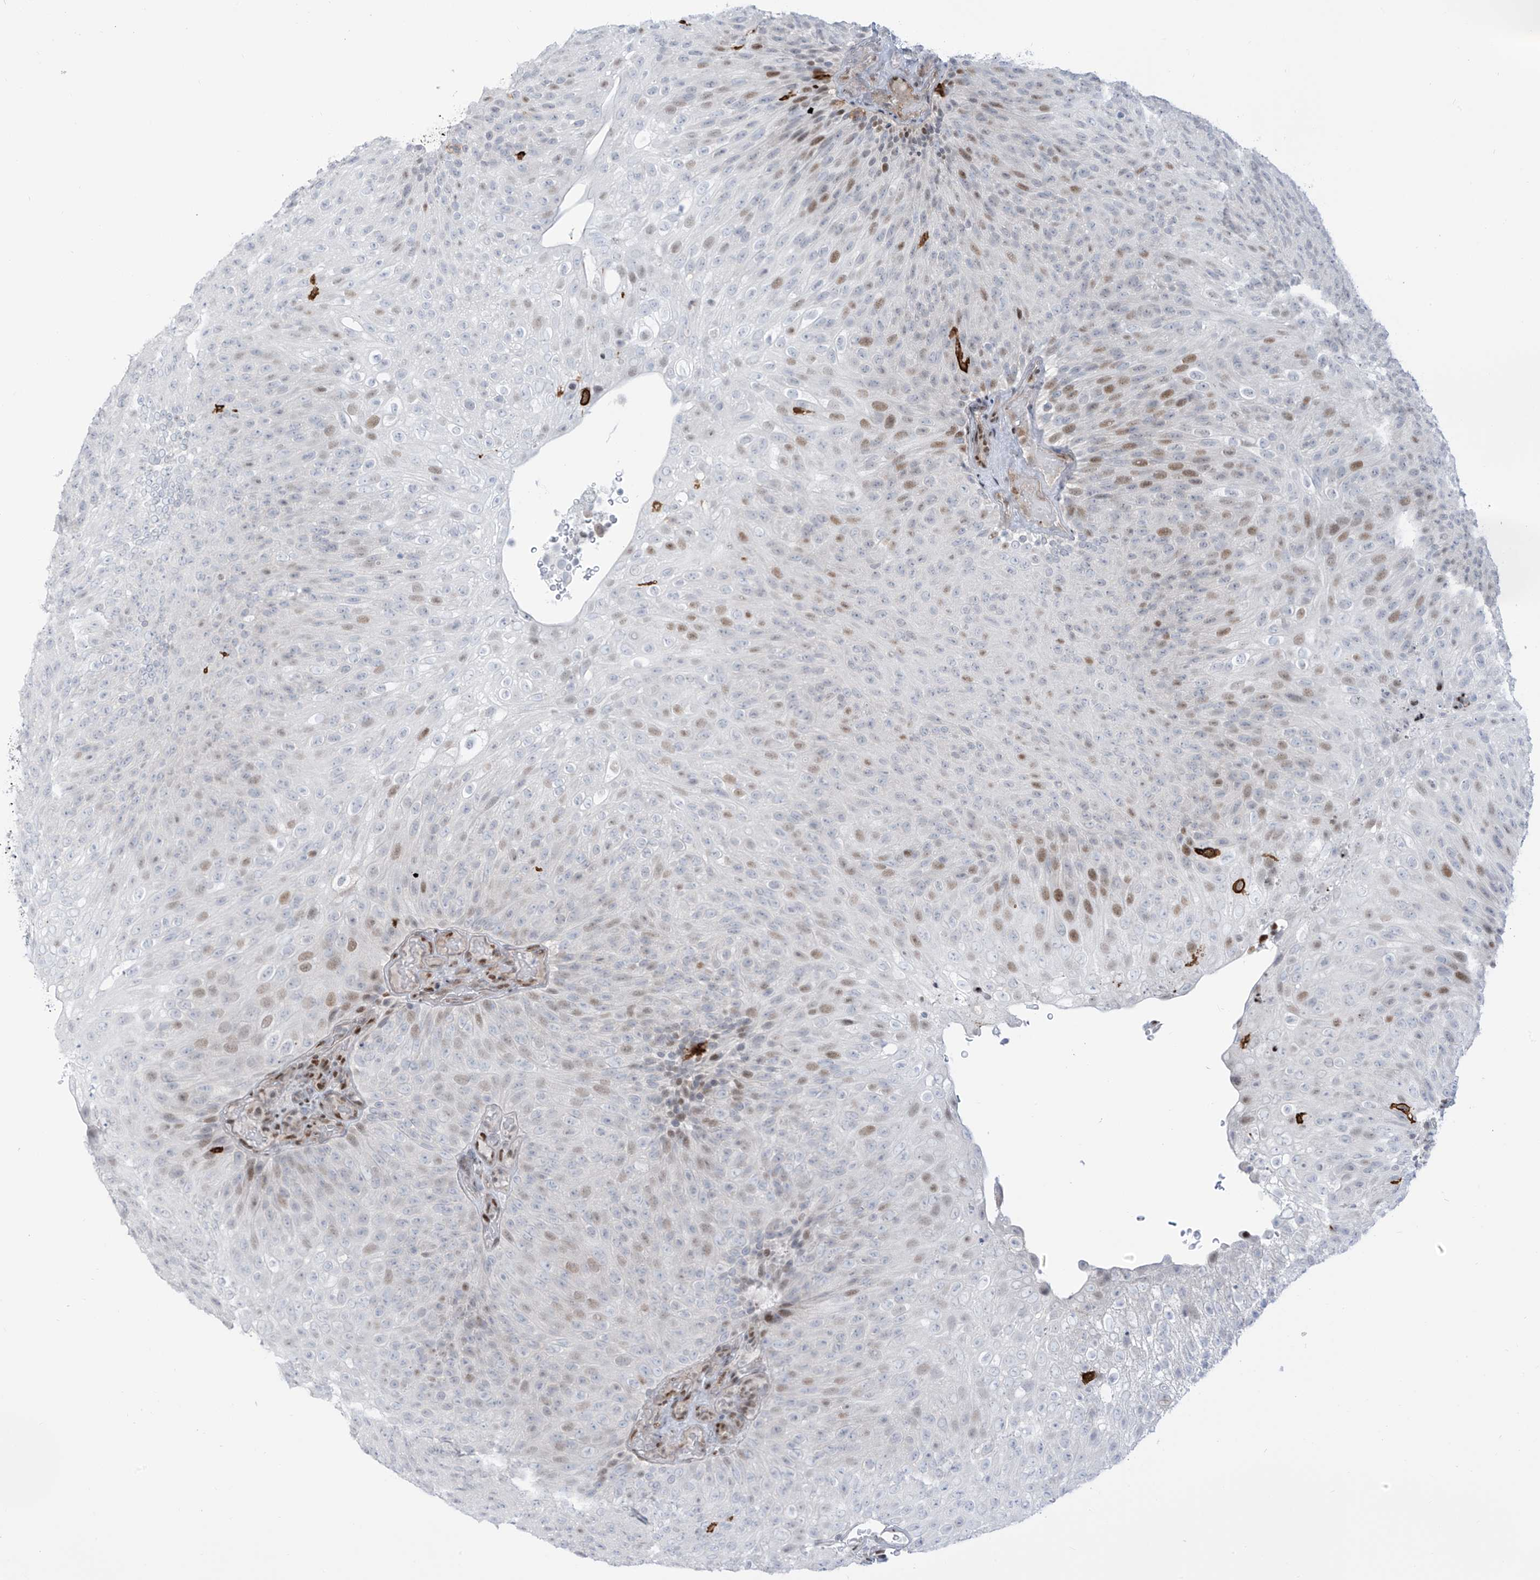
{"staining": {"intensity": "moderate", "quantity": "<25%", "location": "nuclear"}, "tissue": "urothelial cancer", "cell_type": "Tumor cells", "image_type": "cancer", "snomed": [{"axis": "morphology", "description": "Urothelial carcinoma, Low grade"}, {"axis": "topography", "description": "Urinary bladder"}], "caption": "Brown immunohistochemical staining in human urothelial cancer demonstrates moderate nuclear expression in about <25% of tumor cells. (brown staining indicates protein expression, while blue staining denotes nuclei).", "gene": "LIN9", "patient": {"sex": "male", "age": 78}}